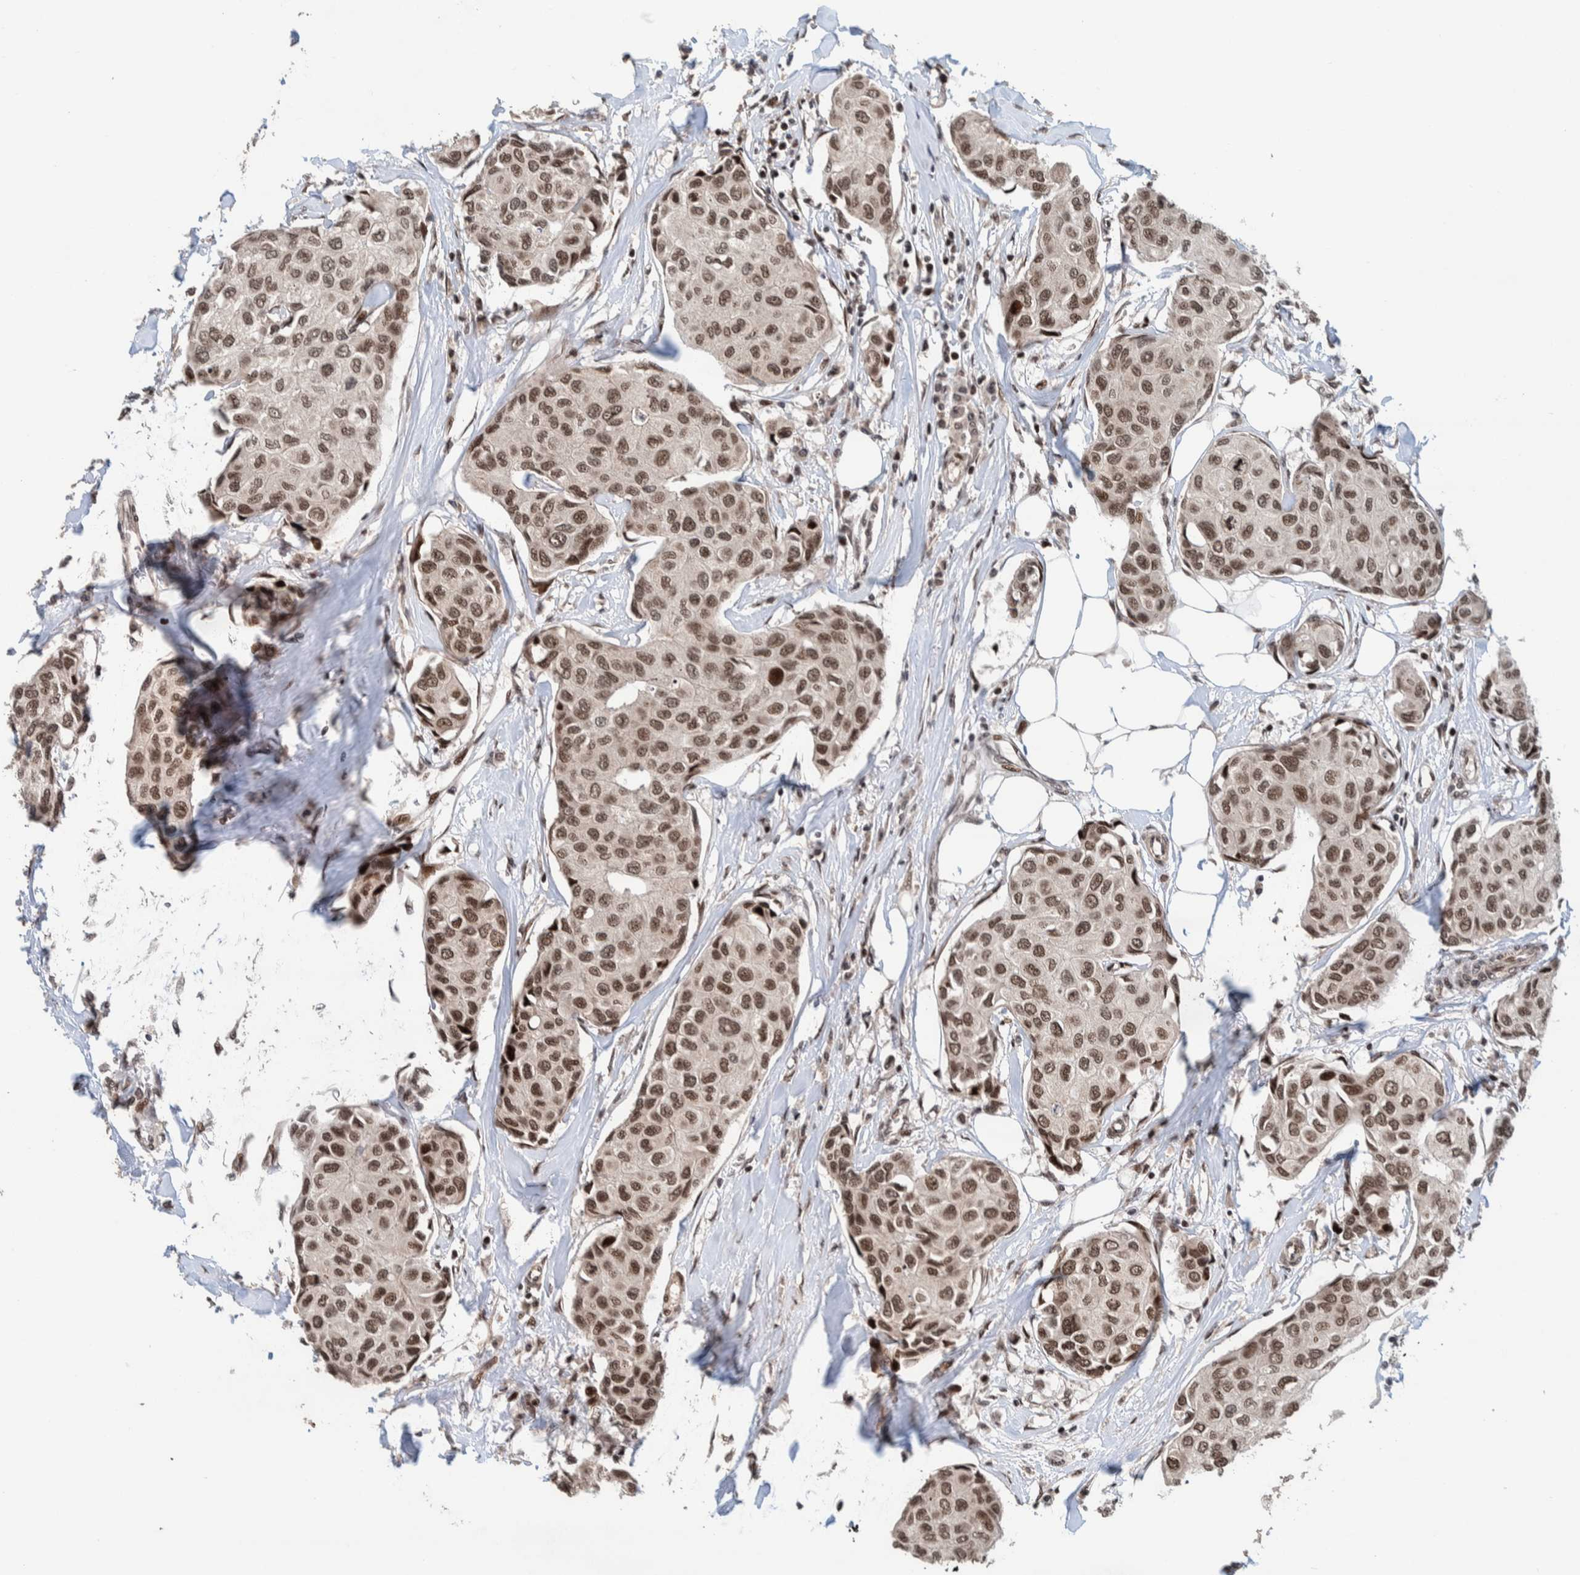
{"staining": {"intensity": "moderate", "quantity": ">75%", "location": "nuclear"}, "tissue": "breast cancer", "cell_type": "Tumor cells", "image_type": "cancer", "snomed": [{"axis": "morphology", "description": "Duct carcinoma"}, {"axis": "topography", "description": "Breast"}], "caption": "IHC (DAB (3,3'-diaminobenzidine)) staining of intraductal carcinoma (breast) exhibits moderate nuclear protein expression in about >75% of tumor cells. The staining was performed using DAB to visualize the protein expression in brown, while the nuclei were stained in blue with hematoxylin (Magnification: 20x).", "gene": "CHD4", "patient": {"sex": "female", "age": 80}}